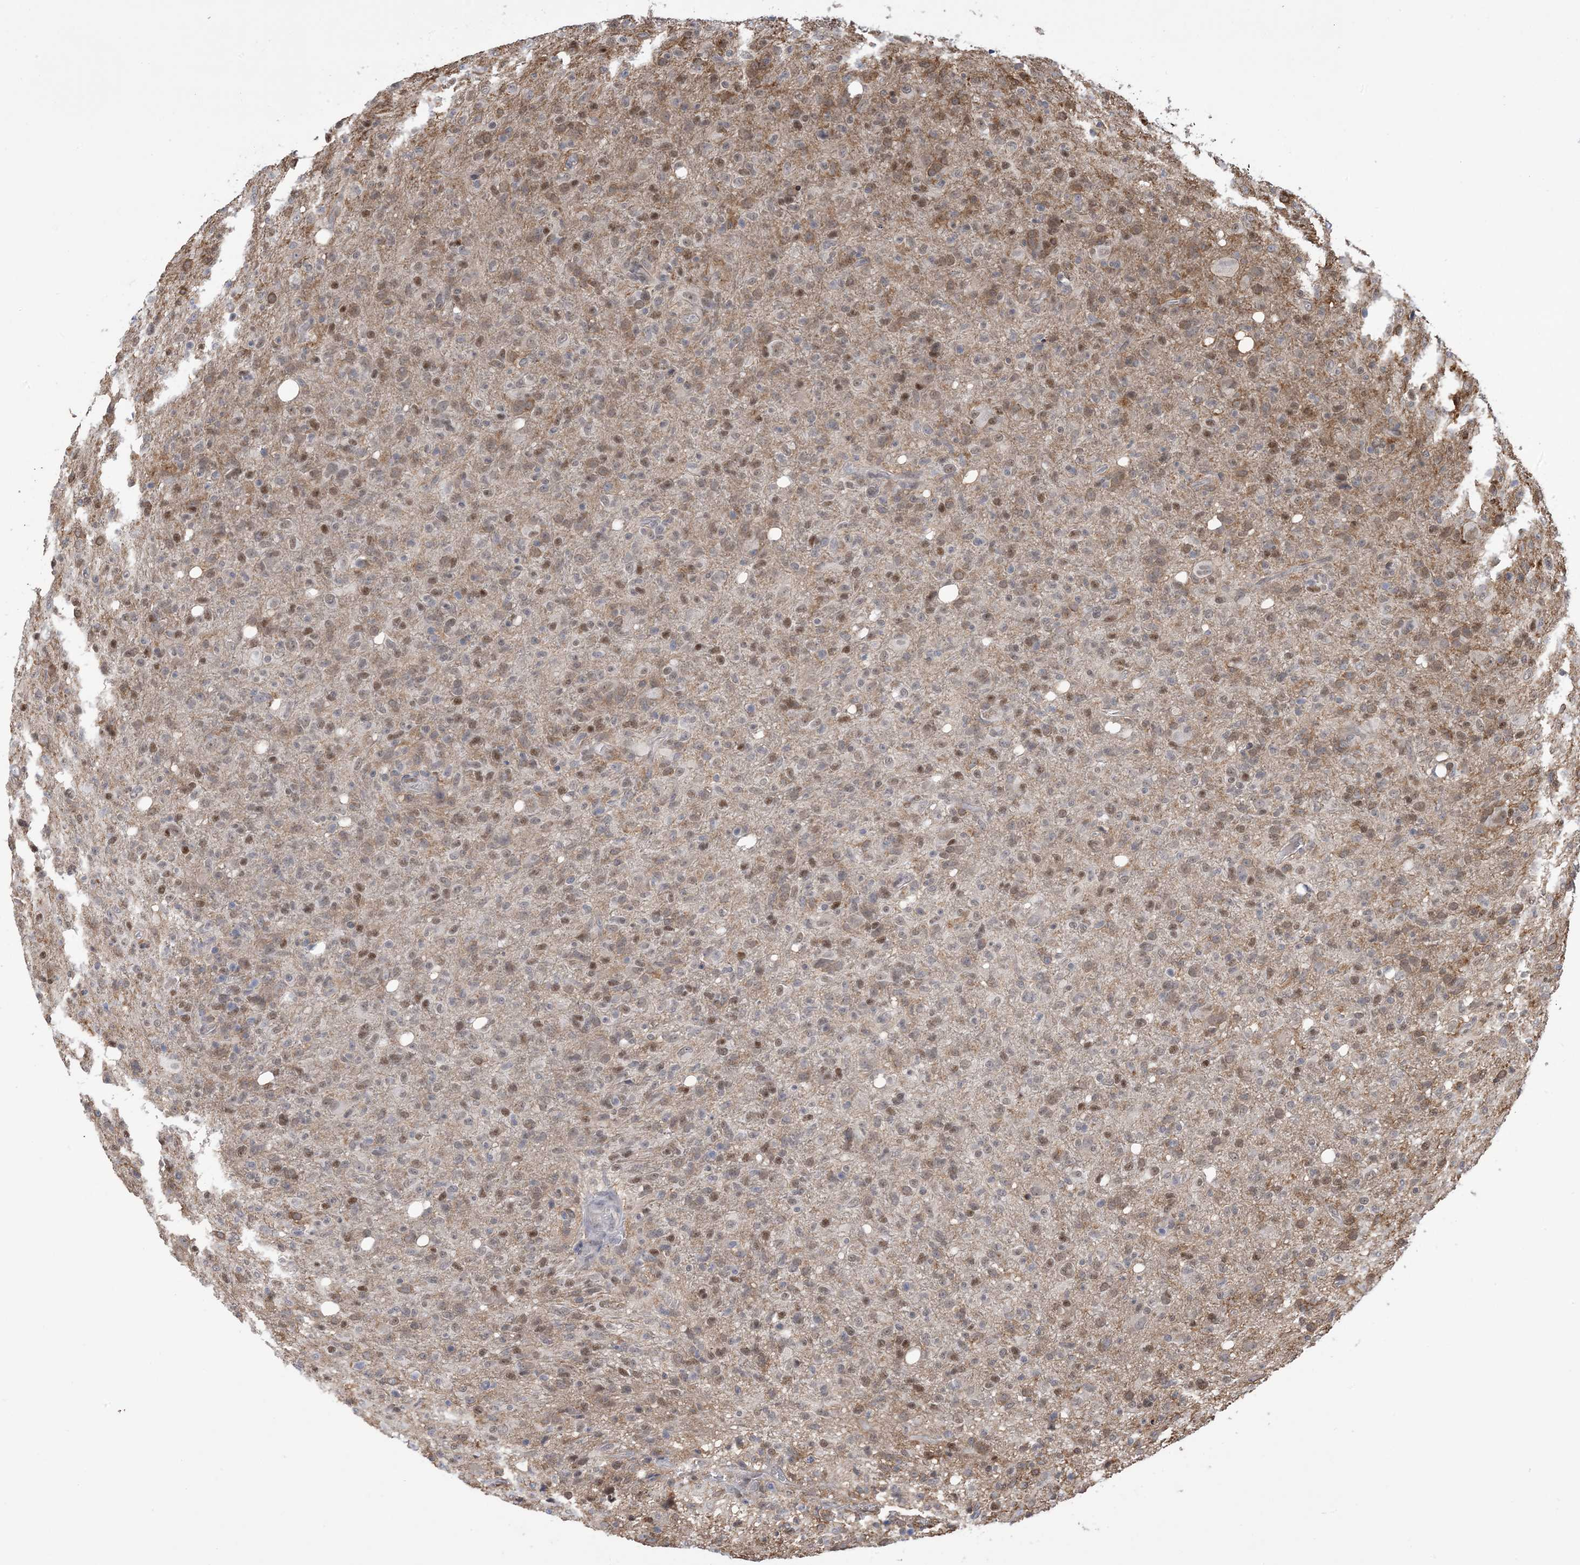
{"staining": {"intensity": "moderate", "quantity": "25%-75%", "location": "cytoplasmic/membranous,nuclear"}, "tissue": "glioma", "cell_type": "Tumor cells", "image_type": "cancer", "snomed": [{"axis": "morphology", "description": "Glioma, malignant, High grade"}, {"axis": "topography", "description": "Brain"}], "caption": "Tumor cells display medium levels of moderate cytoplasmic/membranous and nuclear staining in about 25%-75% of cells in human glioma.", "gene": "ZNF8", "patient": {"sex": "female", "age": 57}}